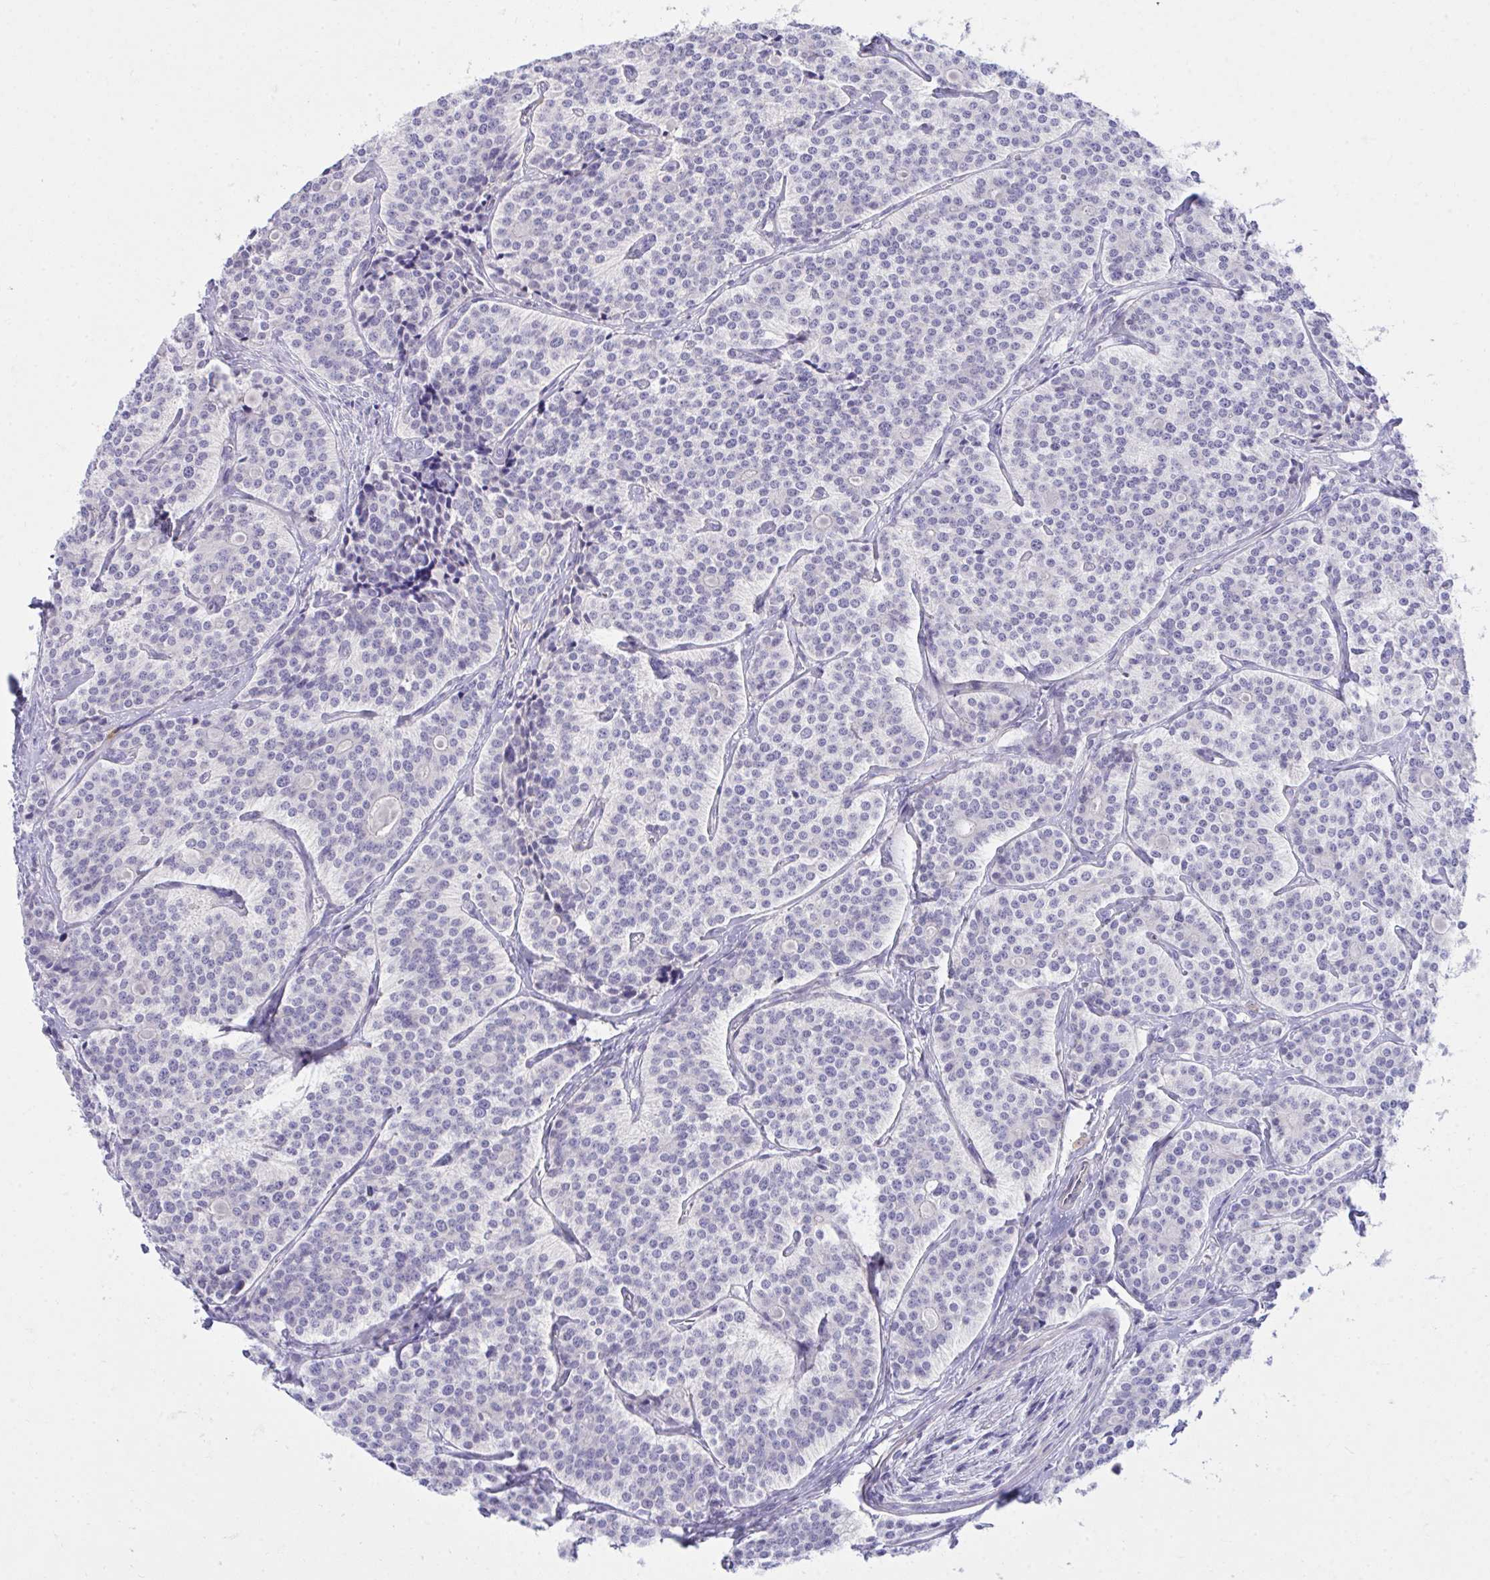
{"staining": {"intensity": "negative", "quantity": "none", "location": "none"}, "tissue": "carcinoid", "cell_type": "Tumor cells", "image_type": "cancer", "snomed": [{"axis": "morphology", "description": "Carcinoid, malignant, NOS"}, {"axis": "topography", "description": "Small intestine"}], "caption": "This is an immunohistochemistry (IHC) micrograph of carcinoid. There is no expression in tumor cells.", "gene": "MED9", "patient": {"sex": "male", "age": 63}}